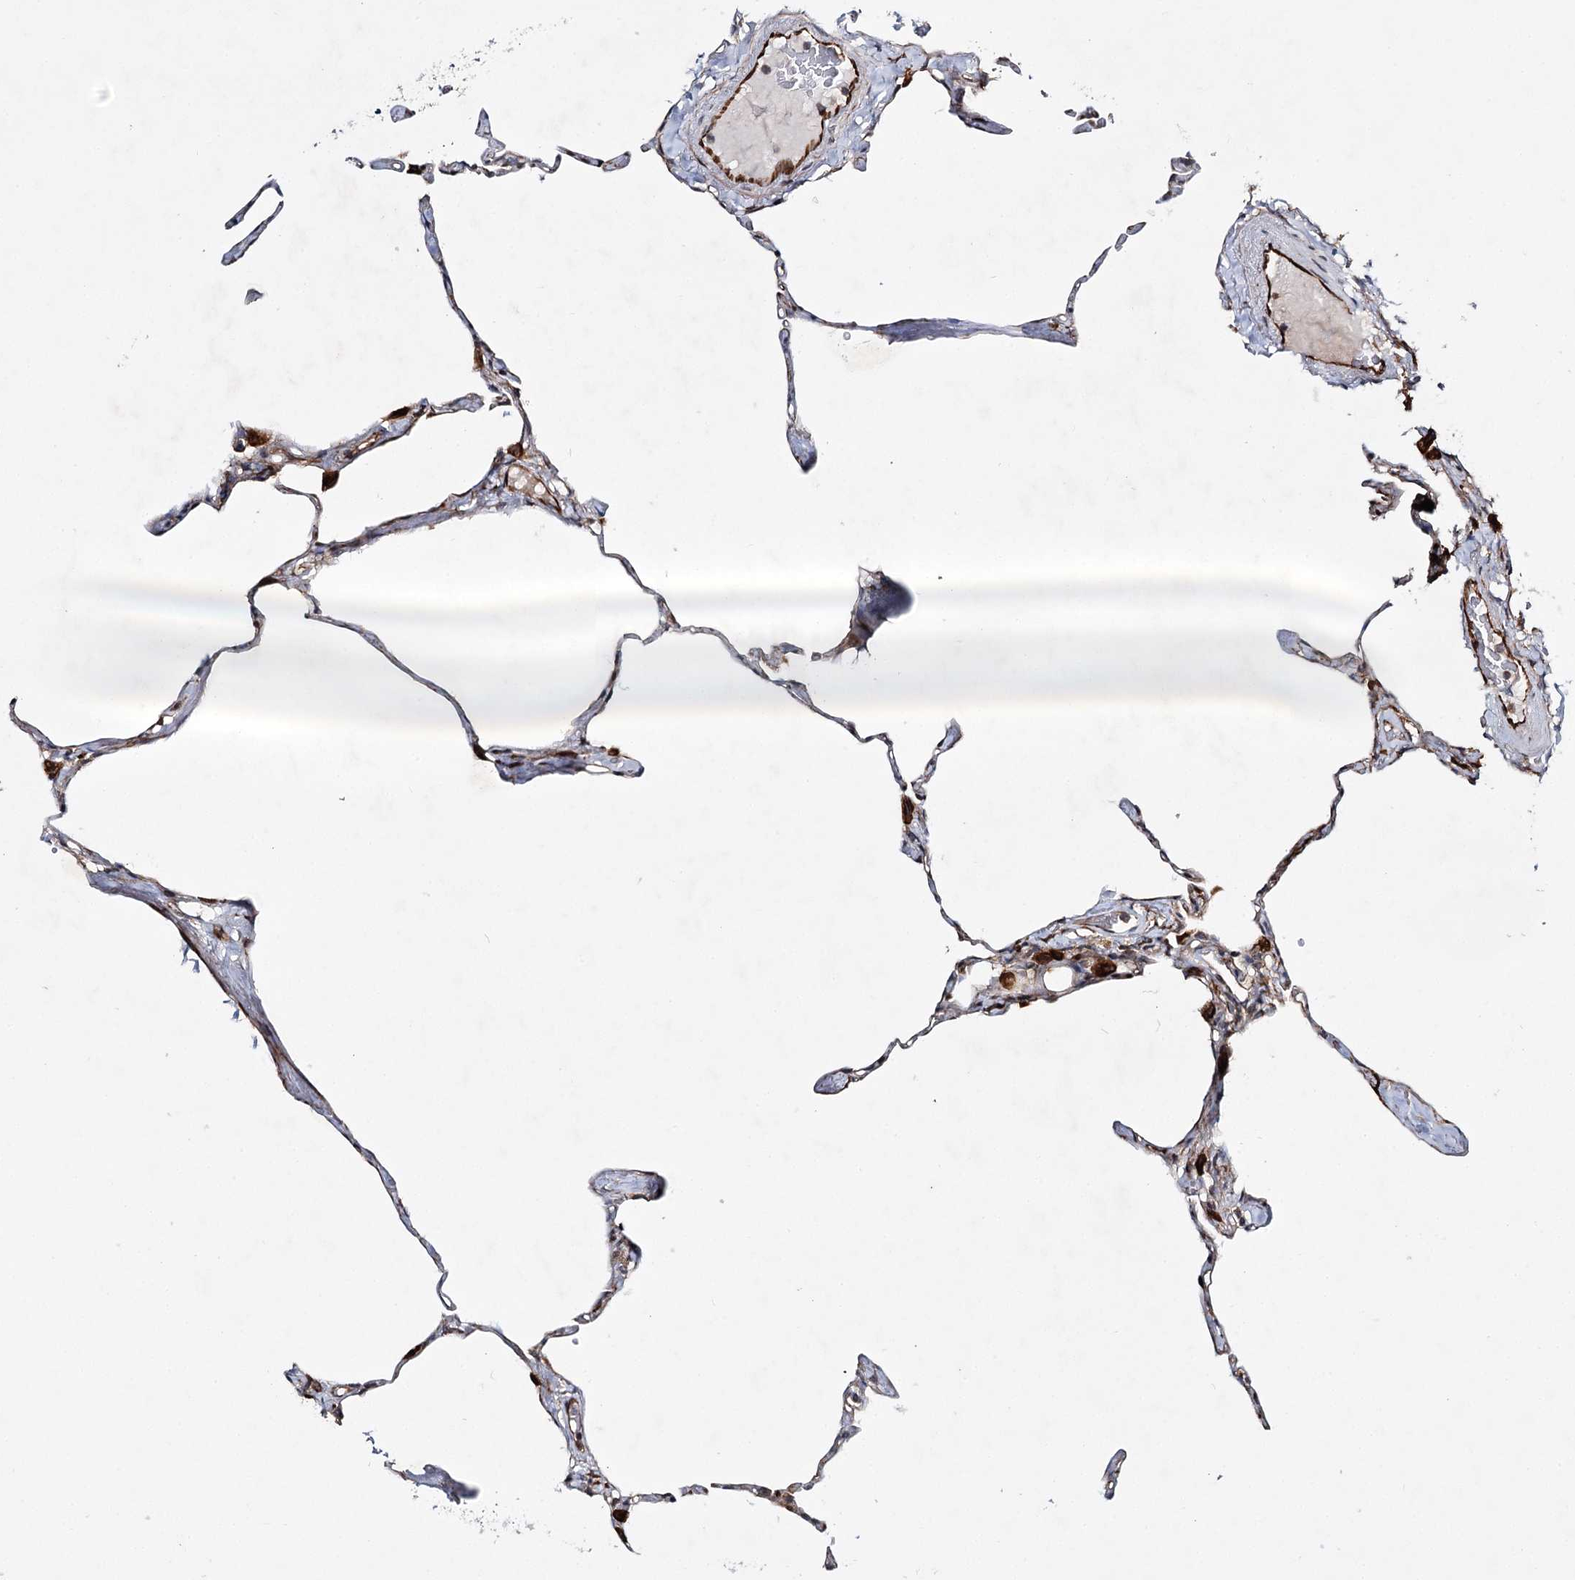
{"staining": {"intensity": "moderate", "quantity": "<25%", "location": "cytoplasmic/membranous"}, "tissue": "lung", "cell_type": "Alveolar cells", "image_type": "normal", "snomed": [{"axis": "morphology", "description": "Normal tissue, NOS"}, {"axis": "topography", "description": "Lung"}], "caption": "An image of human lung stained for a protein displays moderate cytoplasmic/membranous brown staining in alveolar cells.", "gene": "DPEP2", "patient": {"sex": "male", "age": 65}}